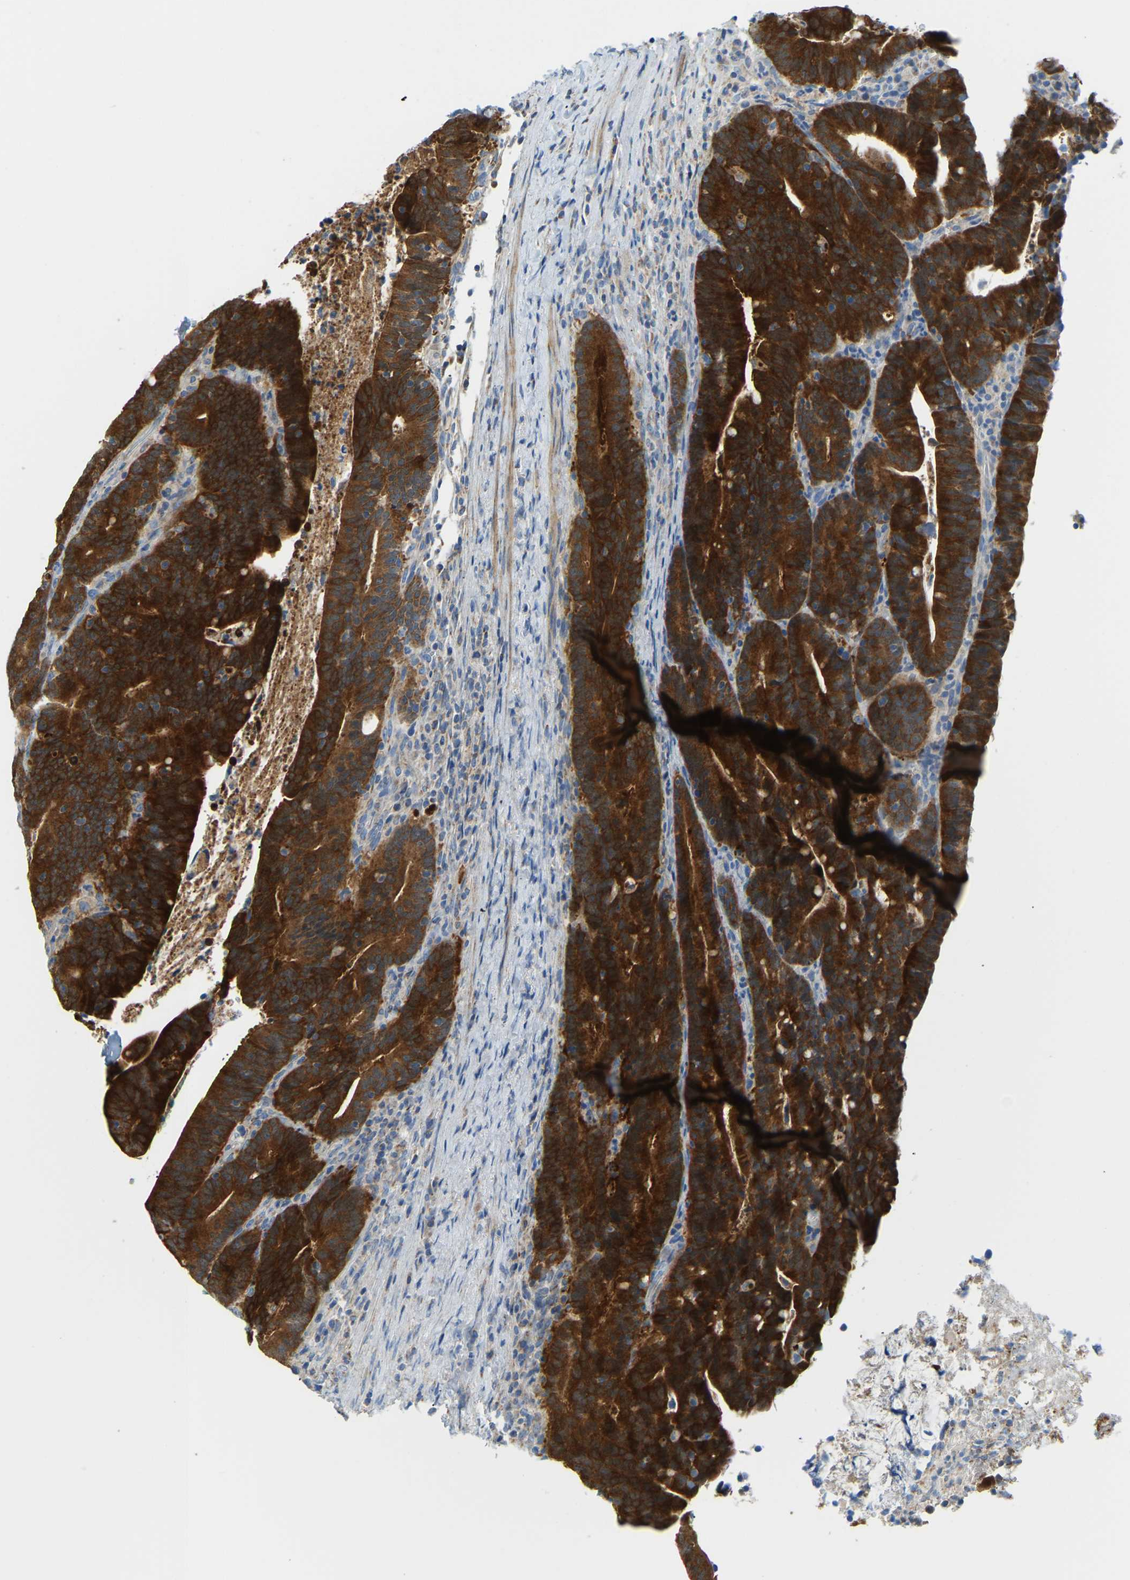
{"staining": {"intensity": "strong", "quantity": ">75%", "location": "cytoplasmic/membranous"}, "tissue": "colorectal cancer", "cell_type": "Tumor cells", "image_type": "cancer", "snomed": [{"axis": "morphology", "description": "Adenocarcinoma, NOS"}, {"axis": "topography", "description": "Colon"}], "caption": "A brown stain shows strong cytoplasmic/membranous staining of a protein in human colorectal cancer (adenocarcinoma) tumor cells.", "gene": "GDA", "patient": {"sex": "female", "age": 66}}